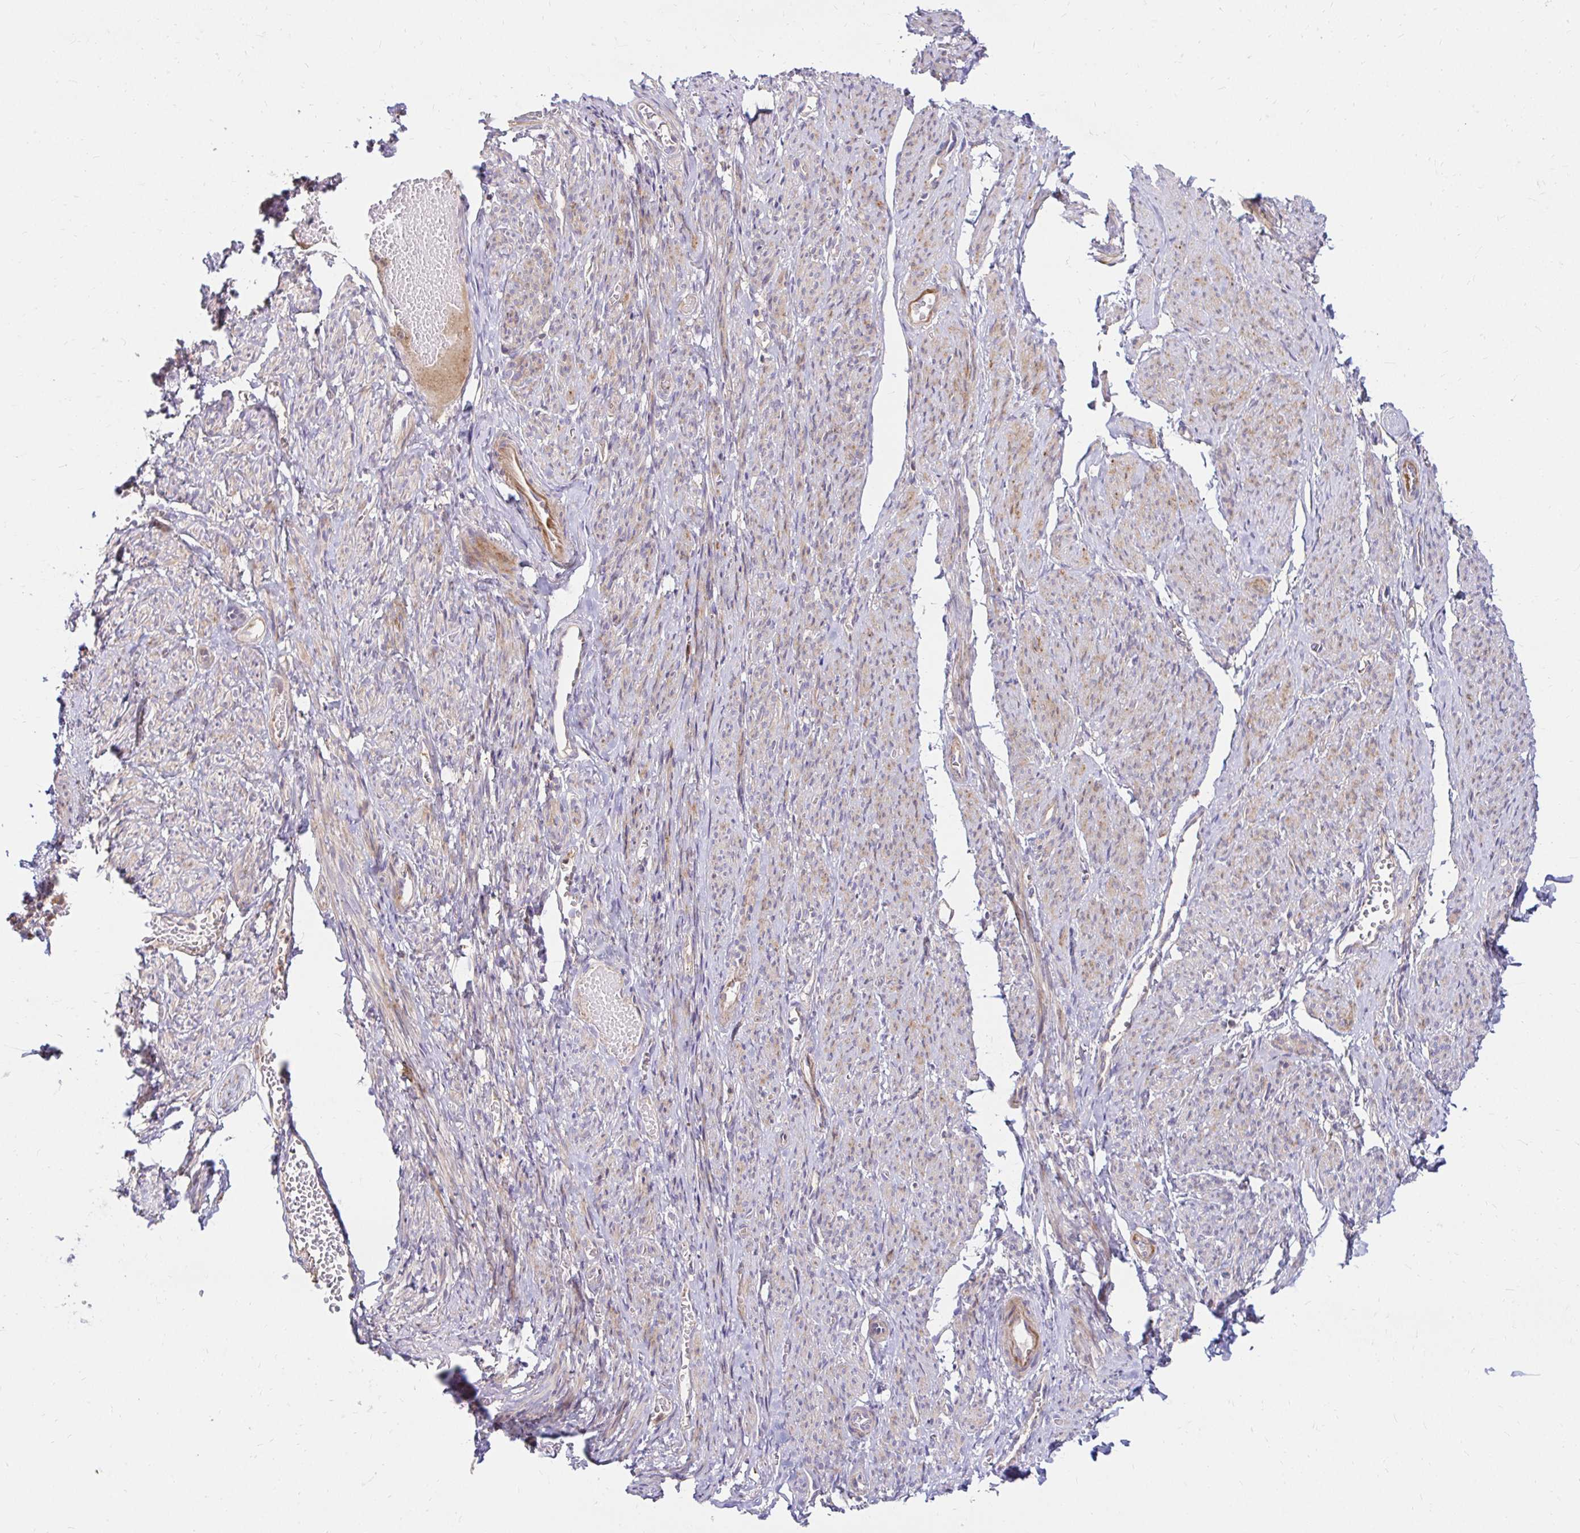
{"staining": {"intensity": "moderate", "quantity": "25%-75%", "location": "cytoplasmic/membranous"}, "tissue": "smooth muscle", "cell_type": "Smooth muscle cells", "image_type": "normal", "snomed": [{"axis": "morphology", "description": "Normal tissue, NOS"}, {"axis": "topography", "description": "Smooth muscle"}], "caption": "A high-resolution photomicrograph shows immunohistochemistry (IHC) staining of unremarkable smooth muscle, which shows moderate cytoplasmic/membranous expression in about 25%-75% of smooth muscle cells. (Stains: DAB in brown, nuclei in blue, Microscopy: brightfield microscopy at high magnification).", "gene": "ITGA2", "patient": {"sex": "female", "age": 65}}